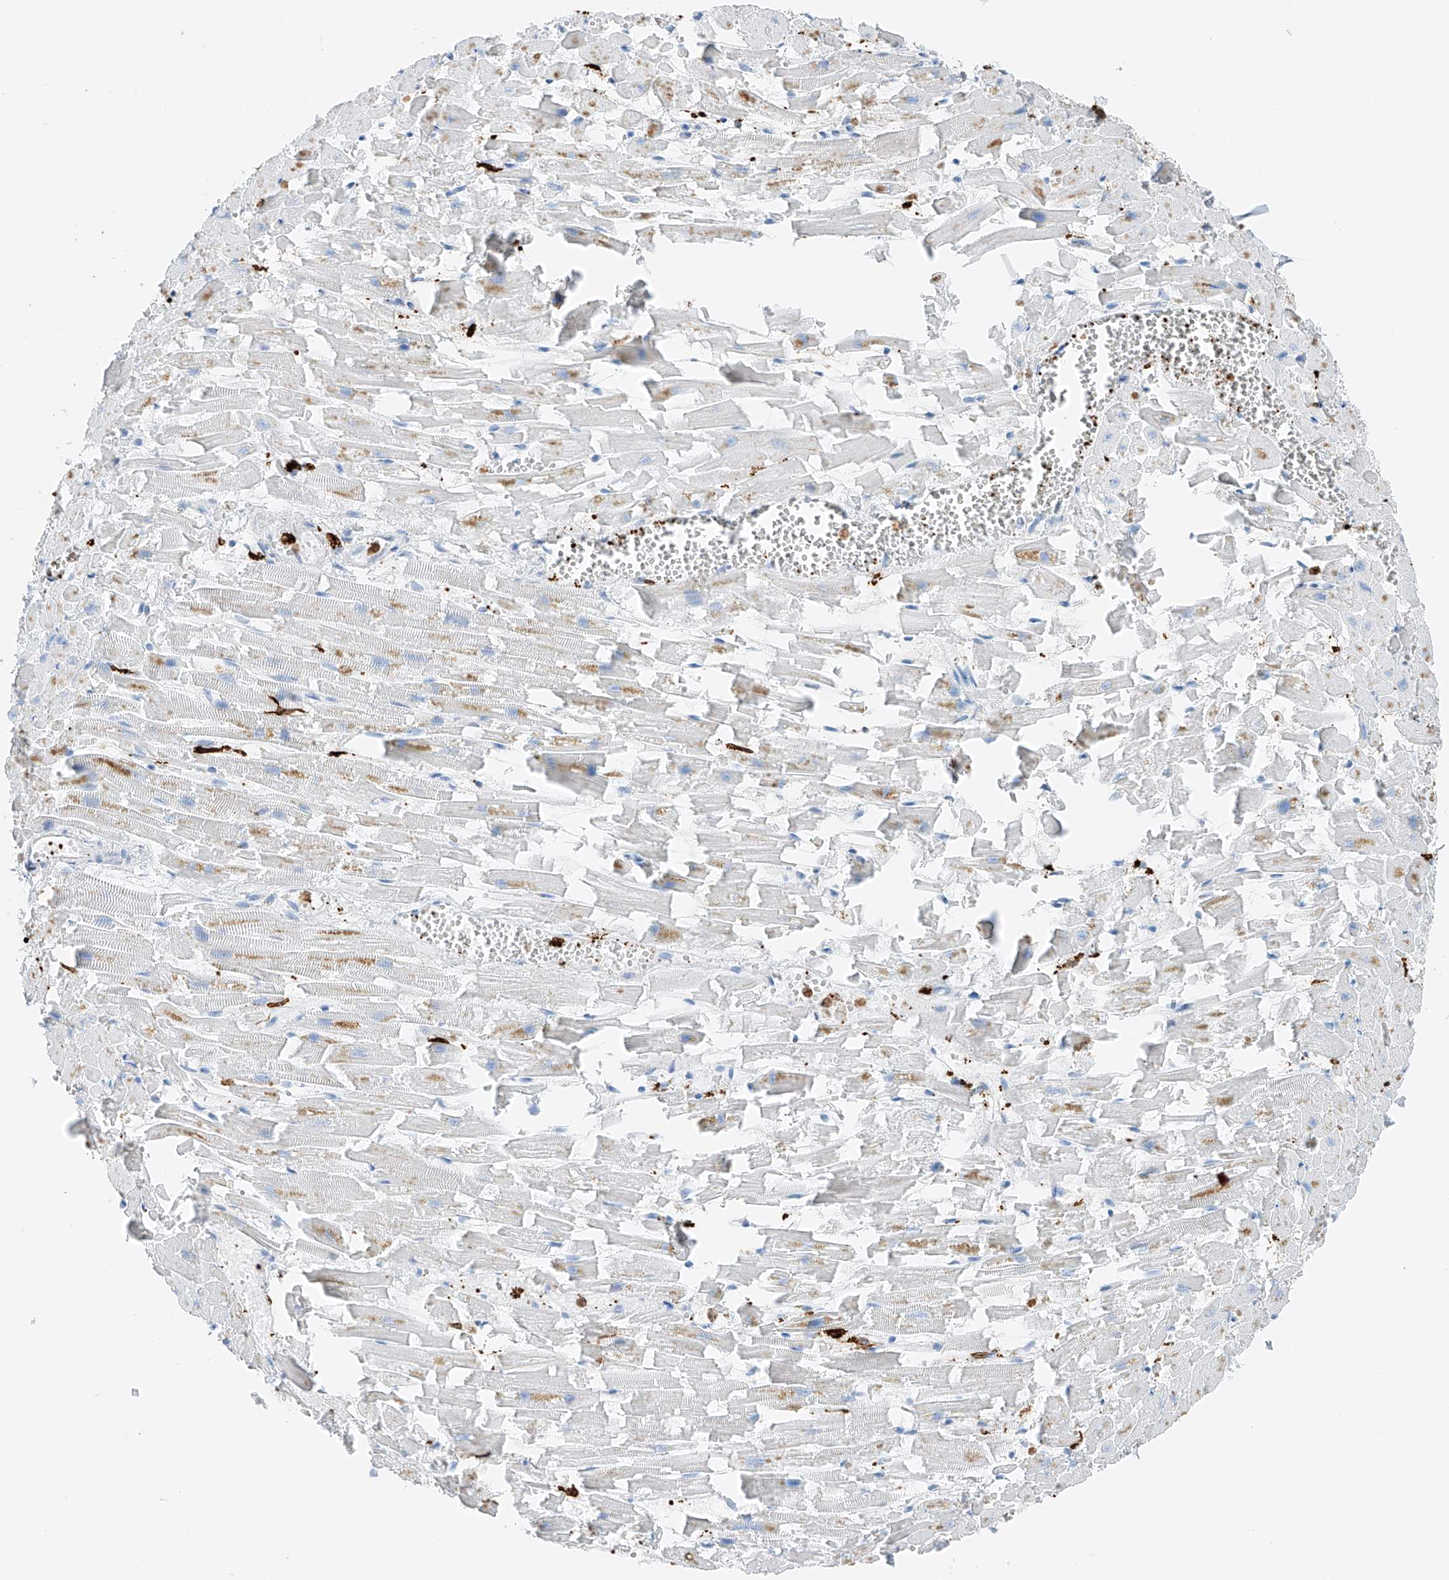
{"staining": {"intensity": "moderate", "quantity": "<25%", "location": "cytoplasmic/membranous"}, "tissue": "heart muscle", "cell_type": "Cardiomyocytes", "image_type": "normal", "snomed": [{"axis": "morphology", "description": "Normal tissue, NOS"}, {"axis": "topography", "description": "Heart"}], "caption": "Heart muscle stained with IHC demonstrates moderate cytoplasmic/membranous expression in about <25% of cardiomyocytes. (DAB IHC with brightfield microscopy, high magnification).", "gene": "TBXAS1", "patient": {"sex": "female", "age": 64}}